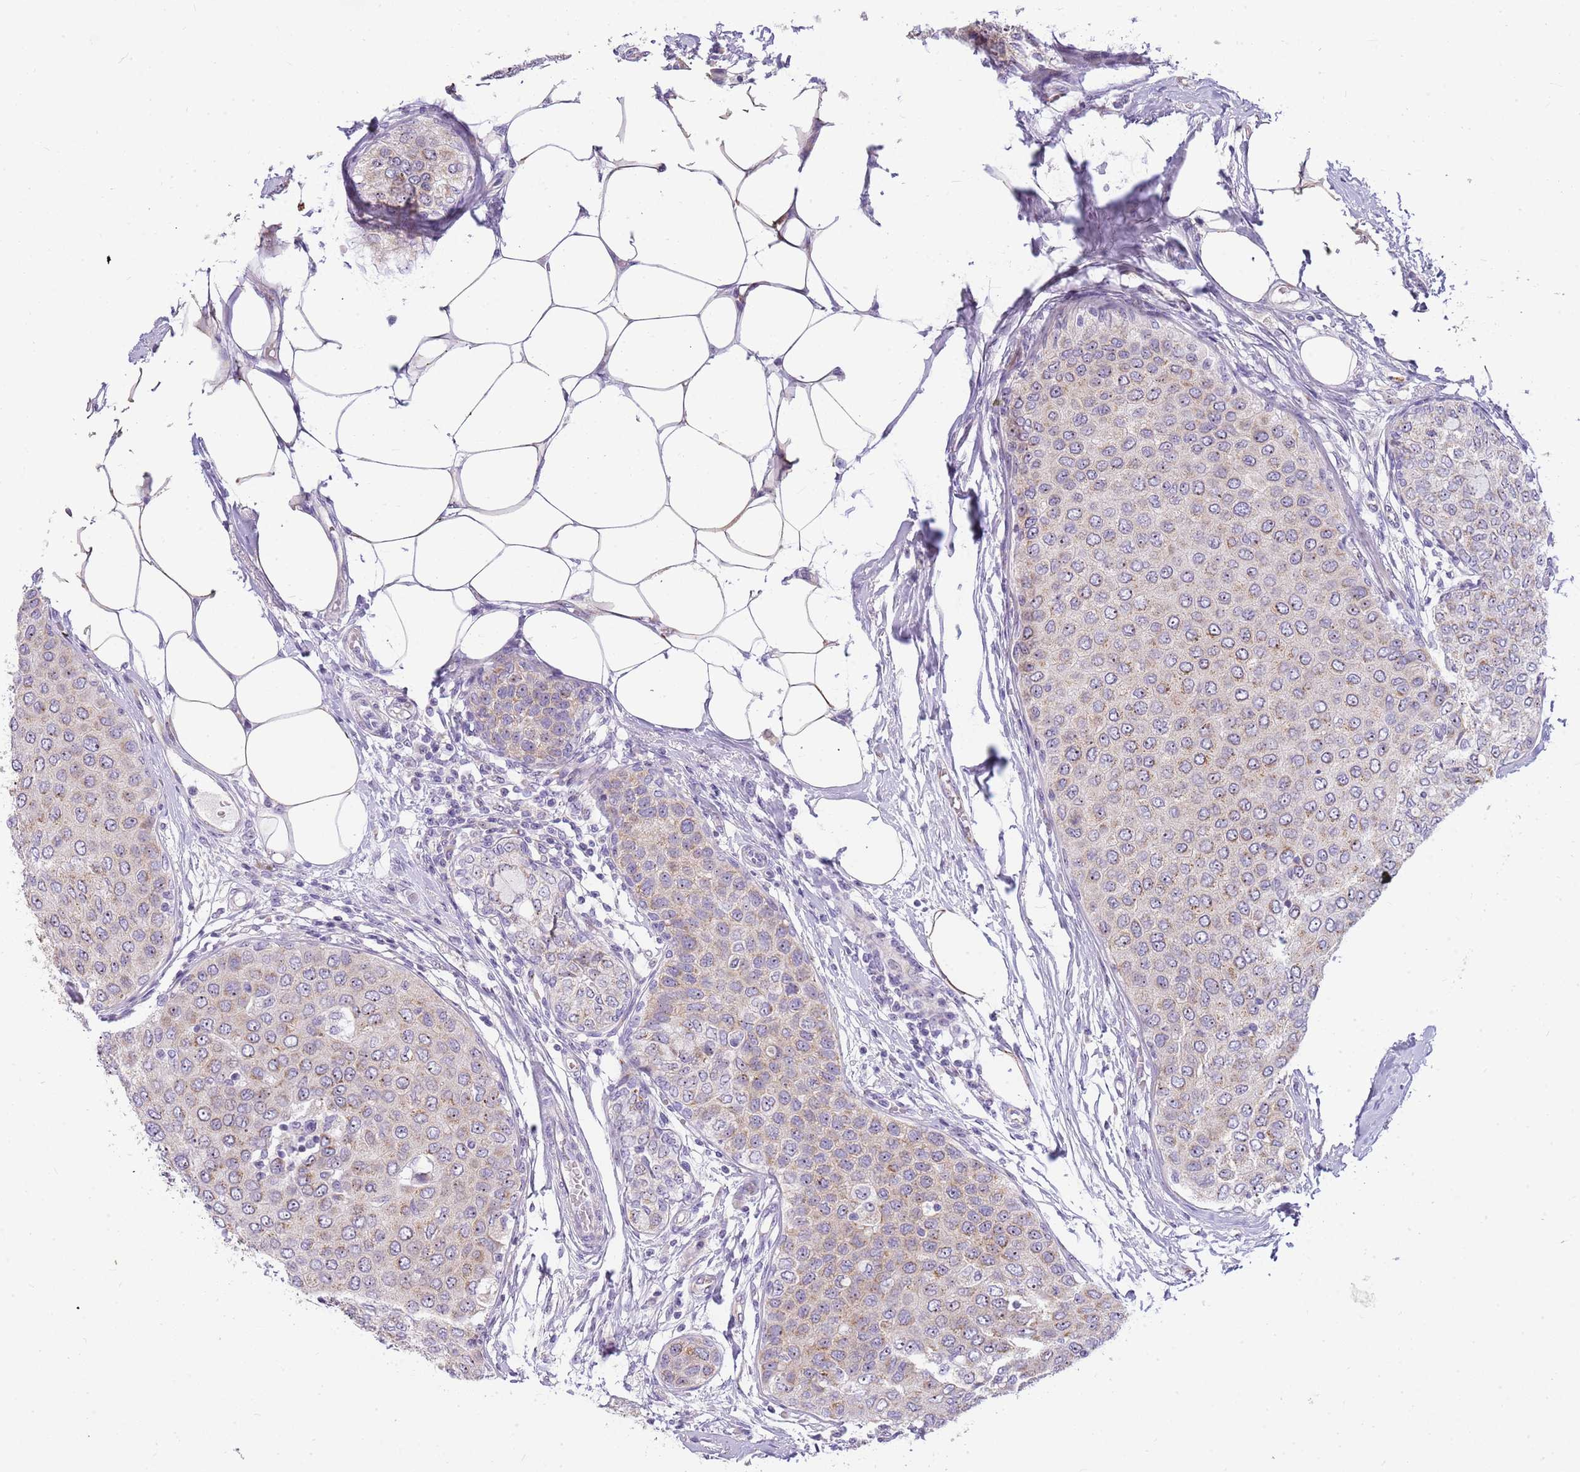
{"staining": {"intensity": "weak", "quantity": "<25%", "location": "cytoplasmic/membranous,nuclear"}, "tissue": "breast cancer", "cell_type": "Tumor cells", "image_type": "cancer", "snomed": [{"axis": "morphology", "description": "Duct carcinoma"}, {"axis": "topography", "description": "Breast"}], "caption": "There is no significant expression in tumor cells of breast cancer (infiltrating ductal carcinoma).", "gene": "DNAJA3", "patient": {"sex": "female", "age": 72}}